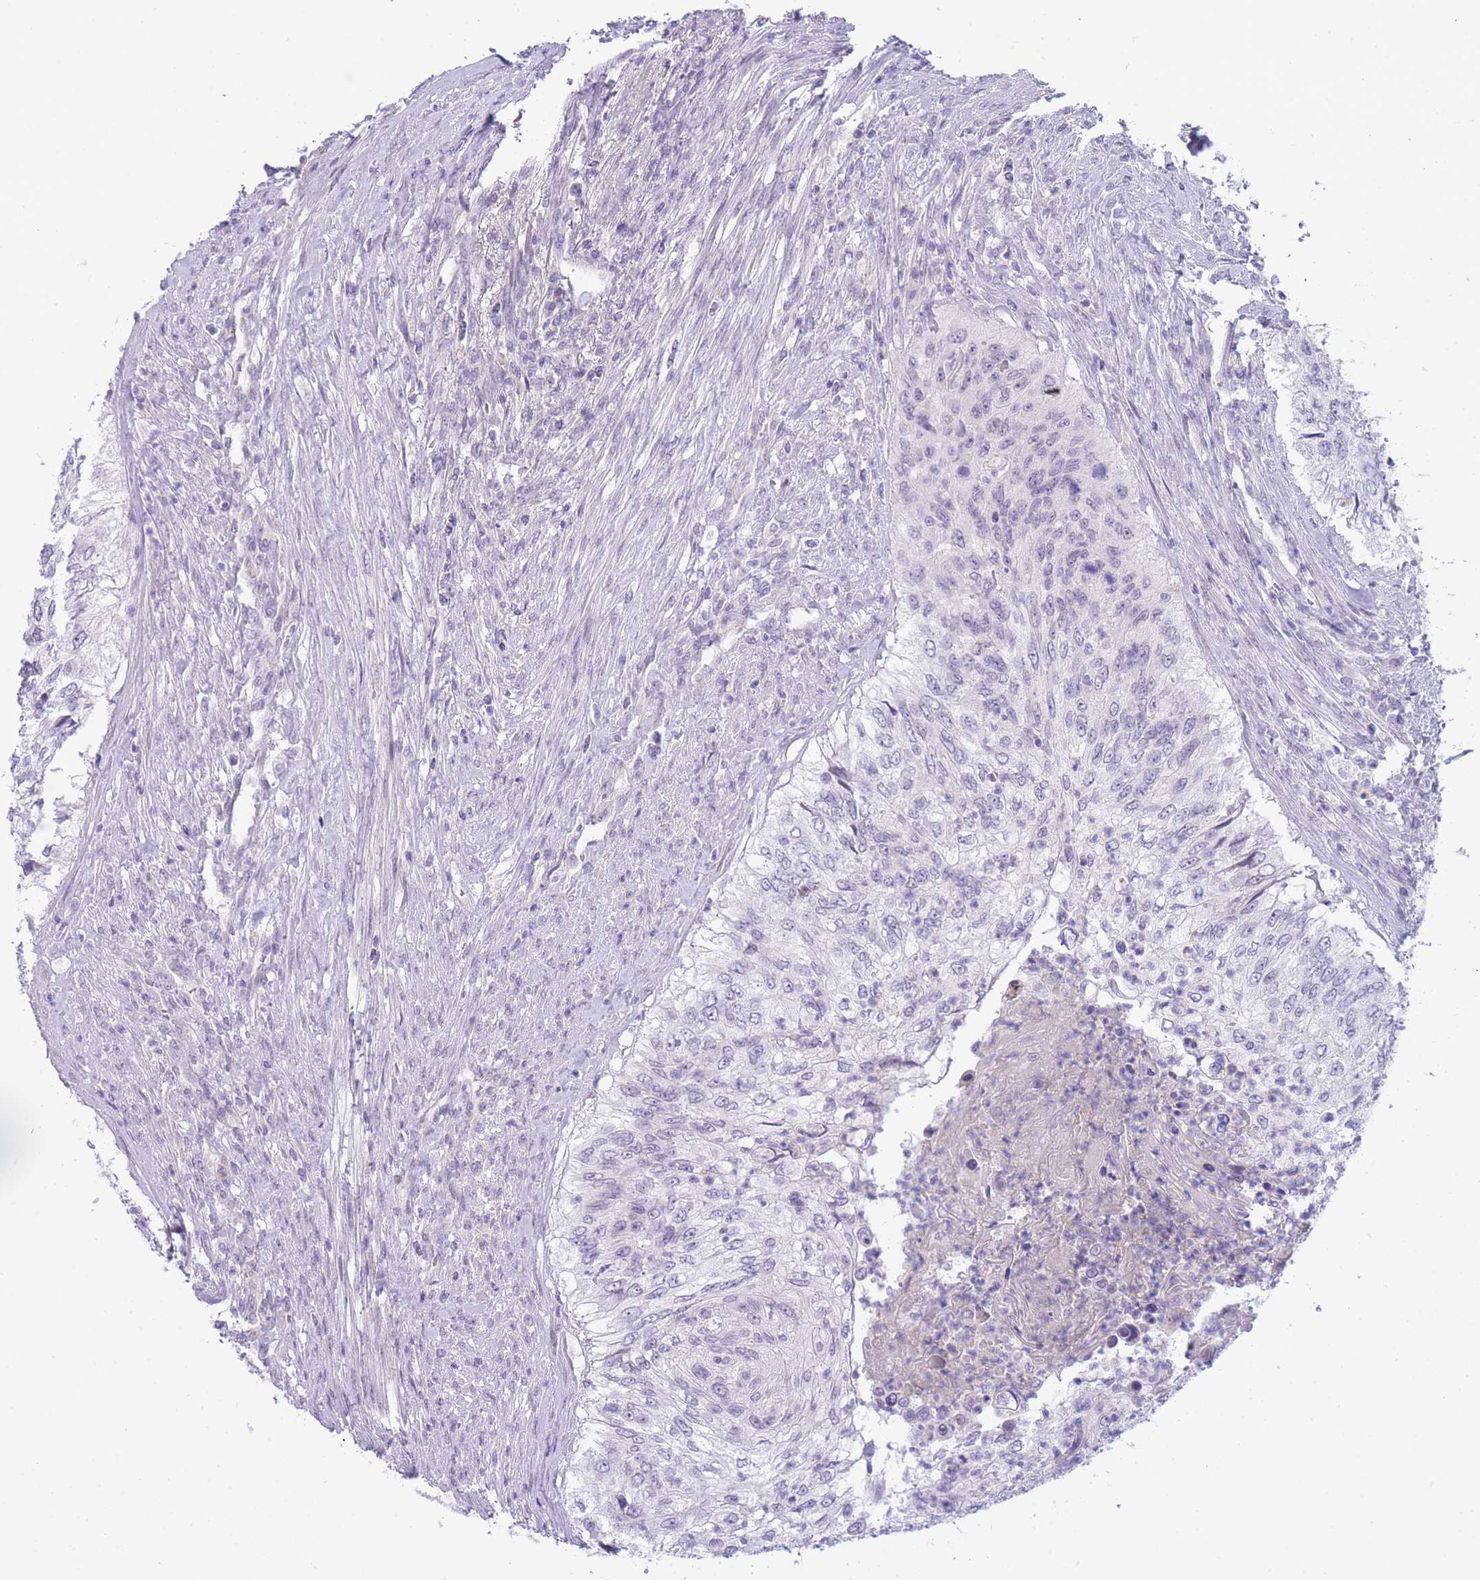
{"staining": {"intensity": "negative", "quantity": "none", "location": "none"}, "tissue": "urothelial cancer", "cell_type": "Tumor cells", "image_type": "cancer", "snomed": [{"axis": "morphology", "description": "Urothelial carcinoma, High grade"}, {"axis": "topography", "description": "Urinary bladder"}], "caption": "Urothelial carcinoma (high-grade) was stained to show a protein in brown. There is no significant staining in tumor cells.", "gene": "PRR23B", "patient": {"sex": "female", "age": 60}}